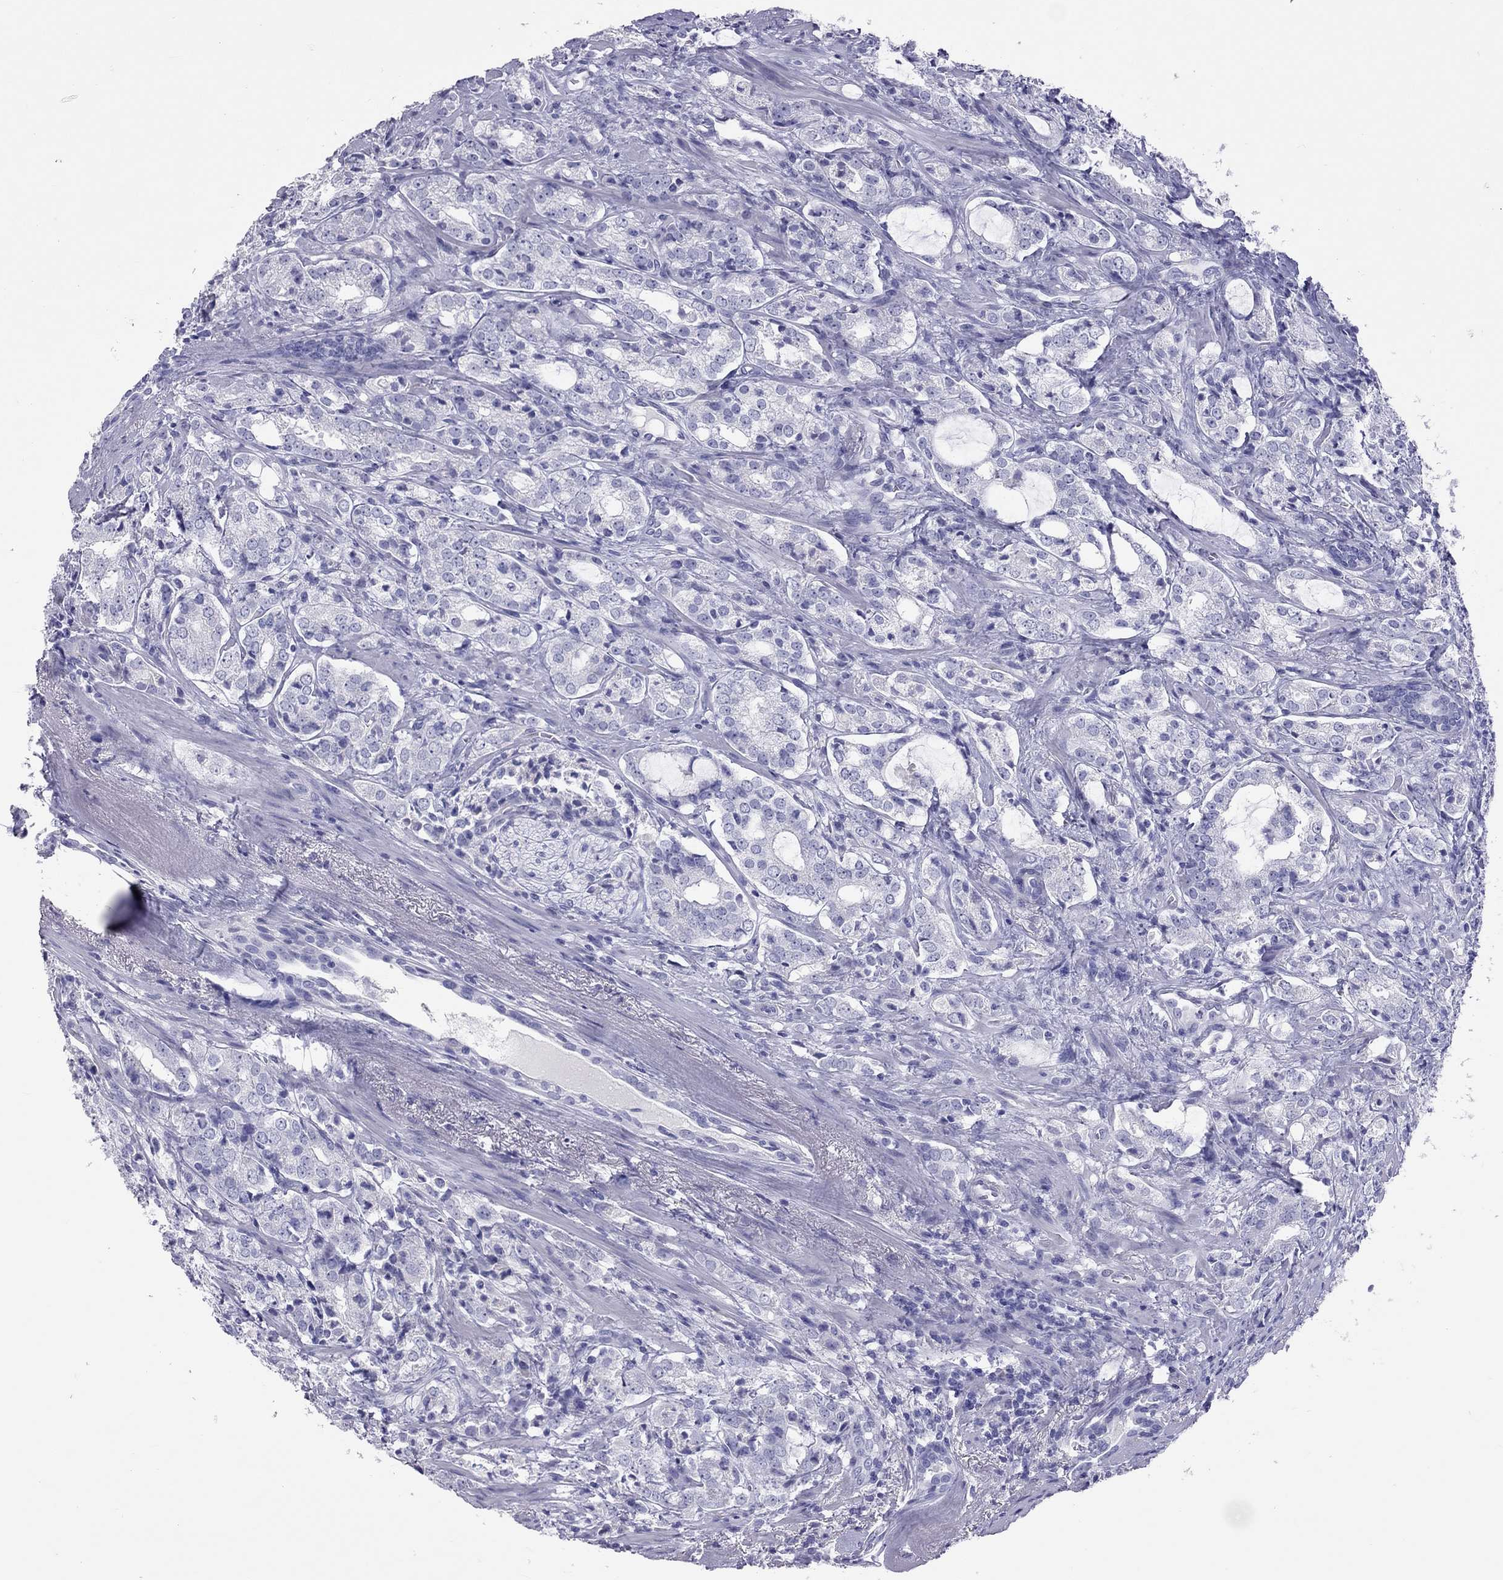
{"staining": {"intensity": "negative", "quantity": "none", "location": "none"}, "tissue": "prostate cancer", "cell_type": "Tumor cells", "image_type": "cancer", "snomed": [{"axis": "morphology", "description": "Adenocarcinoma, NOS"}, {"axis": "topography", "description": "Prostate"}], "caption": "High magnification brightfield microscopy of prostate cancer stained with DAB (brown) and counterstained with hematoxylin (blue): tumor cells show no significant expression.", "gene": "STAG3", "patient": {"sex": "male", "age": 66}}